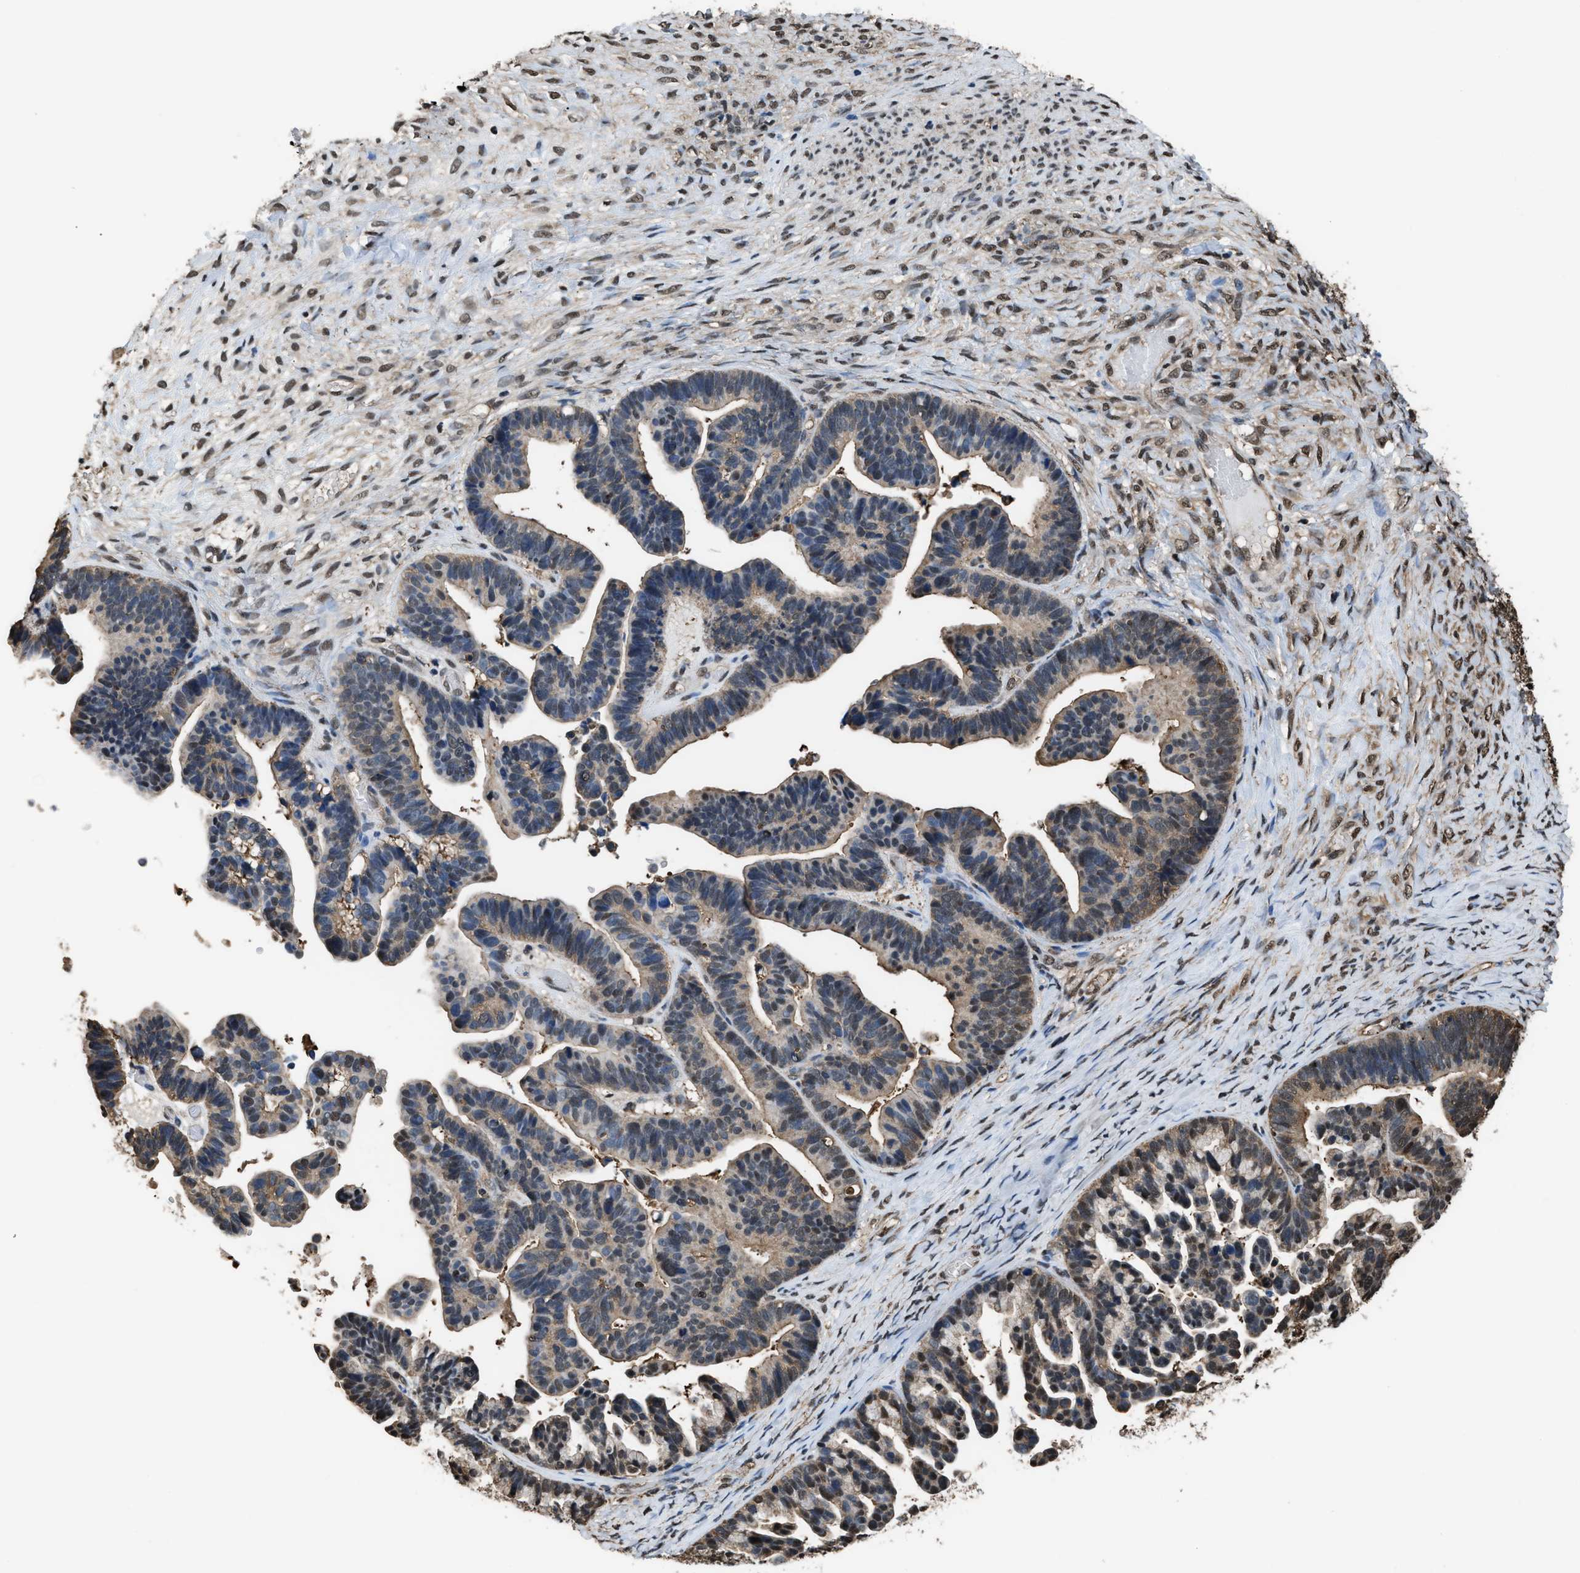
{"staining": {"intensity": "moderate", "quantity": "25%-75%", "location": "cytoplasmic/membranous,nuclear"}, "tissue": "ovarian cancer", "cell_type": "Tumor cells", "image_type": "cancer", "snomed": [{"axis": "morphology", "description": "Cystadenocarcinoma, serous, NOS"}, {"axis": "topography", "description": "Ovary"}], "caption": "Immunohistochemistry (IHC) photomicrograph of ovarian cancer stained for a protein (brown), which exhibits medium levels of moderate cytoplasmic/membranous and nuclear staining in about 25%-75% of tumor cells.", "gene": "FNTA", "patient": {"sex": "female", "age": 56}}